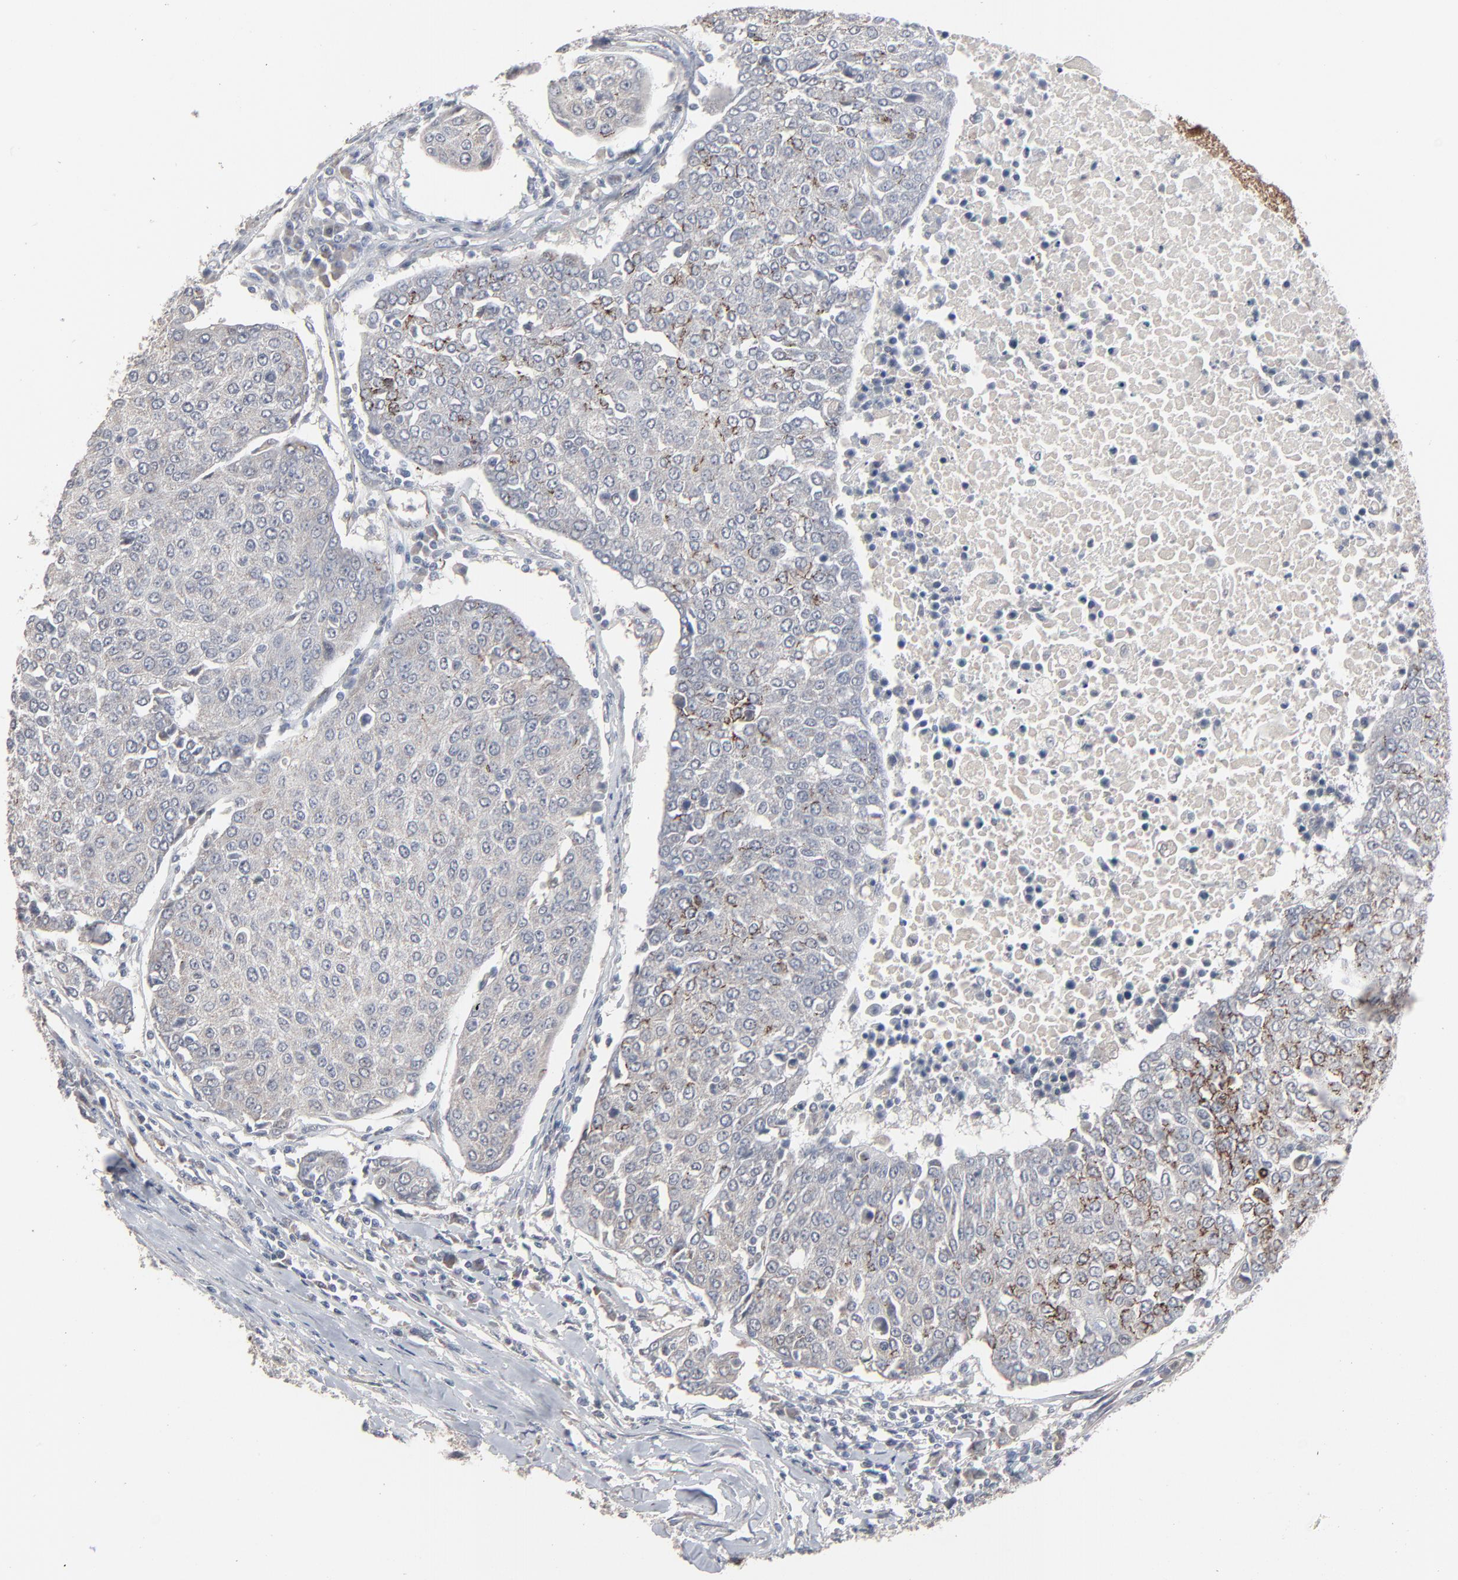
{"staining": {"intensity": "negative", "quantity": "none", "location": "none"}, "tissue": "urothelial cancer", "cell_type": "Tumor cells", "image_type": "cancer", "snomed": [{"axis": "morphology", "description": "Urothelial carcinoma, High grade"}, {"axis": "topography", "description": "Urinary bladder"}], "caption": "This is an immunohistochemistry (IHC) histopathology image of urothelial cancer. There is no expression in tumor cells.", "gene": "JAM3", "patient": {"sex": "female", "age": 85}}